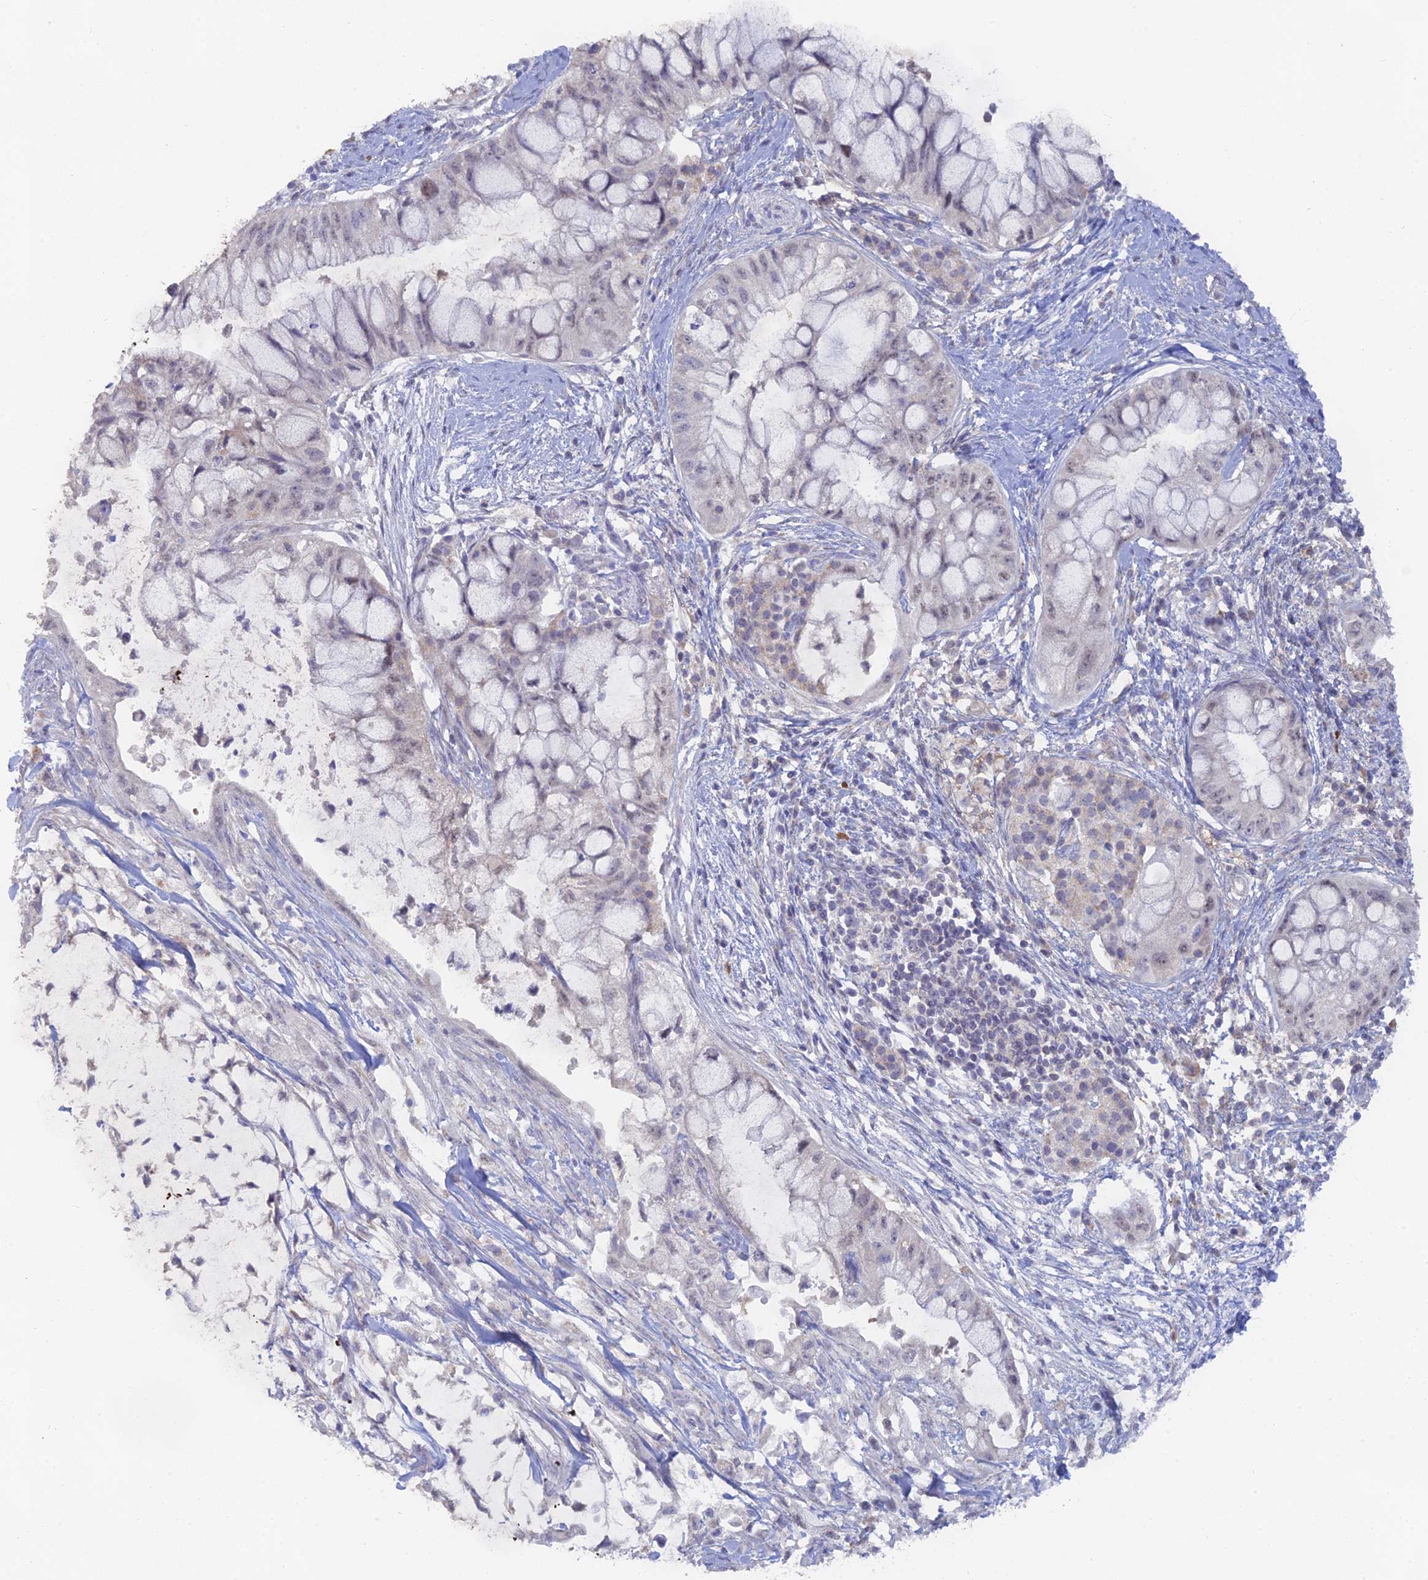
{"staining": {"intensity": "weak", "quantity": "<25%", "location": "nuclear"}, "tissue": "pancreatic cancer", "cell_type": "Tumor cells", "image_type": "cancer", "snomed": [{"axis": "morphology", "description": "Adenocarcinoma, NOS"}, {"axis": "topography", "description": "Pancreas"}], "caption": "IHC micrograph of pancreatic cancer stained for a protein (brown), which demonstrates no positivity in tumor cells.", "gene": "LRIF1", "patient": {"sex": "male", "age": 48}}